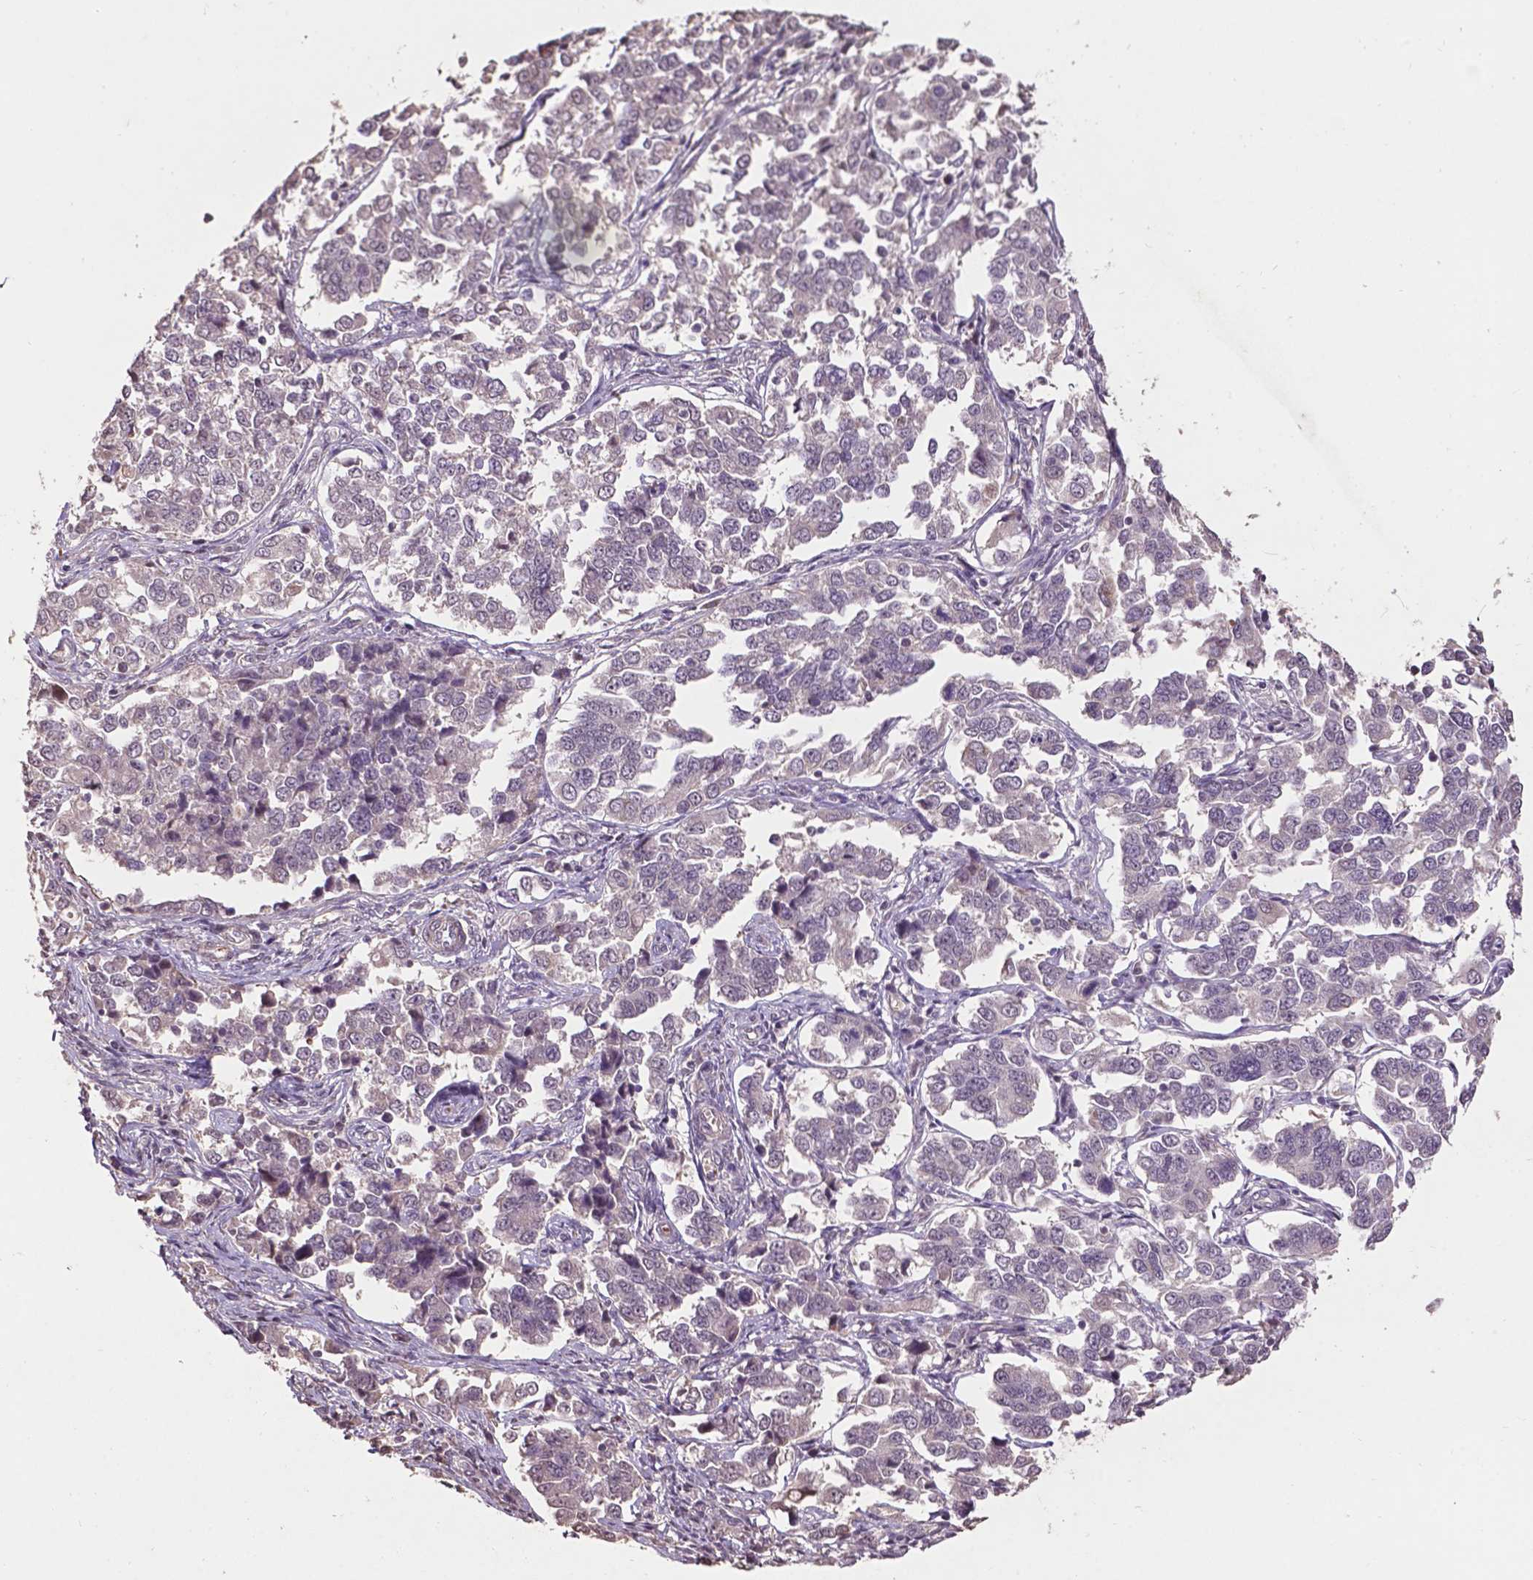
{"staining": {"intensity": "negative", "quantity": "none", "location": "none"}, "tissue": "endometrial cancer", "cell_type": "Tumor cells", "image_type": "cancer", "snomed": [{"axis": "morphology", "description": "Adenocarcinoma, NOS"}, {"axis": "topography", "description": "Endometrium"}], "caption": "An immunohistochemistry (IHC) micrograph of endometrial cancer is shown. There is no staining in tumor cells of endometrial cancer.", "gene": "GLRA2", "patient": {"sex": "female", "age": 43}}